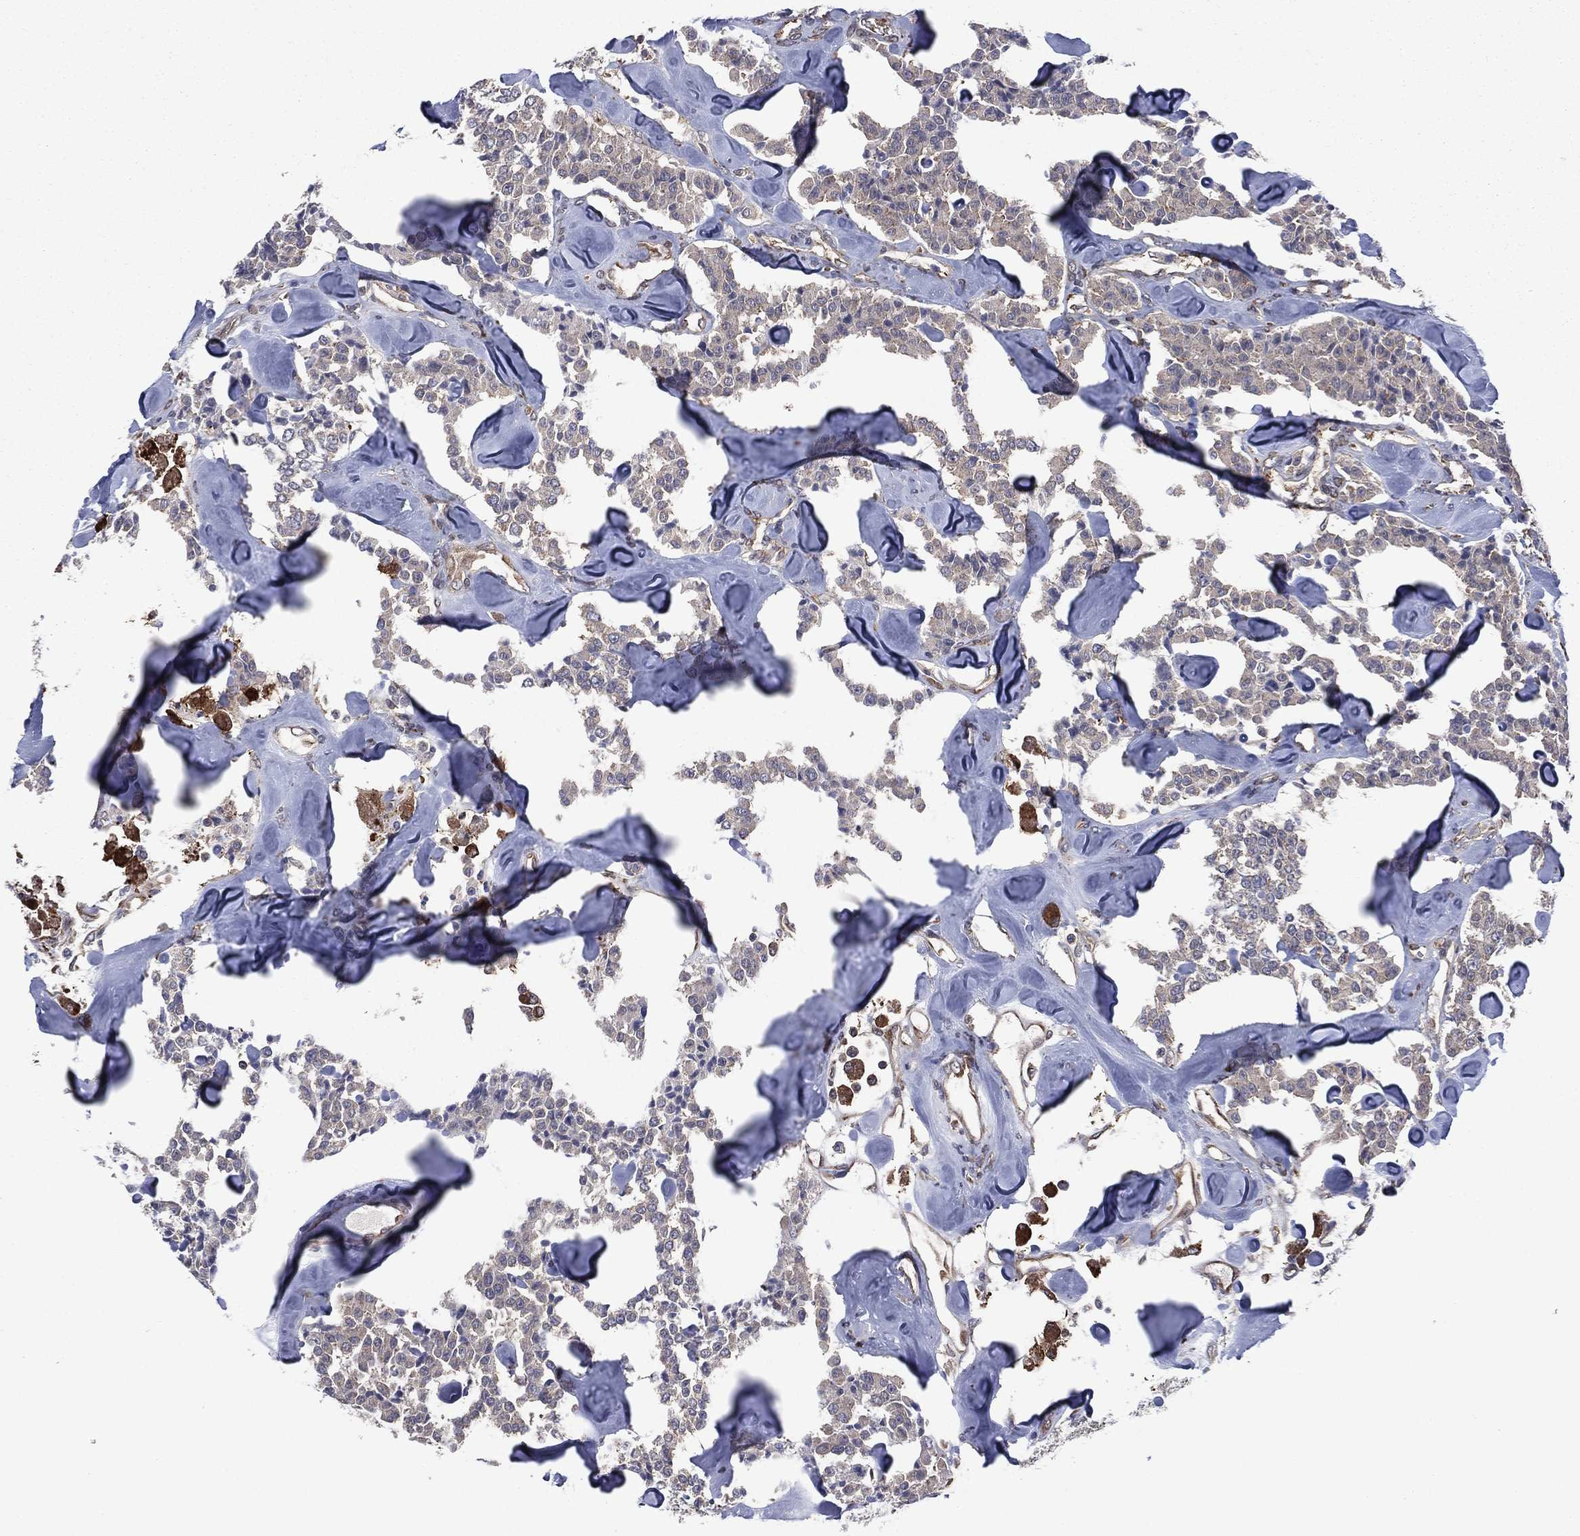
{"staining": {"intensity": "negative", "quantity": "none", "location": "none"}, "tissue": "carcinoid", "cell_type": "Tumor cells", "image_type": "cancer", "snomed": [{"axis": "morphology", "description": "Carcinoid, malignant, NOS"}, {"axis": "topography", "description": "Pancreas"}], "caption": "An image of human carcinoid (malignant) is negative for staining in tumor cells.", "gene": "C2orf76", "patient": {"sex": "male", "age": 41}}